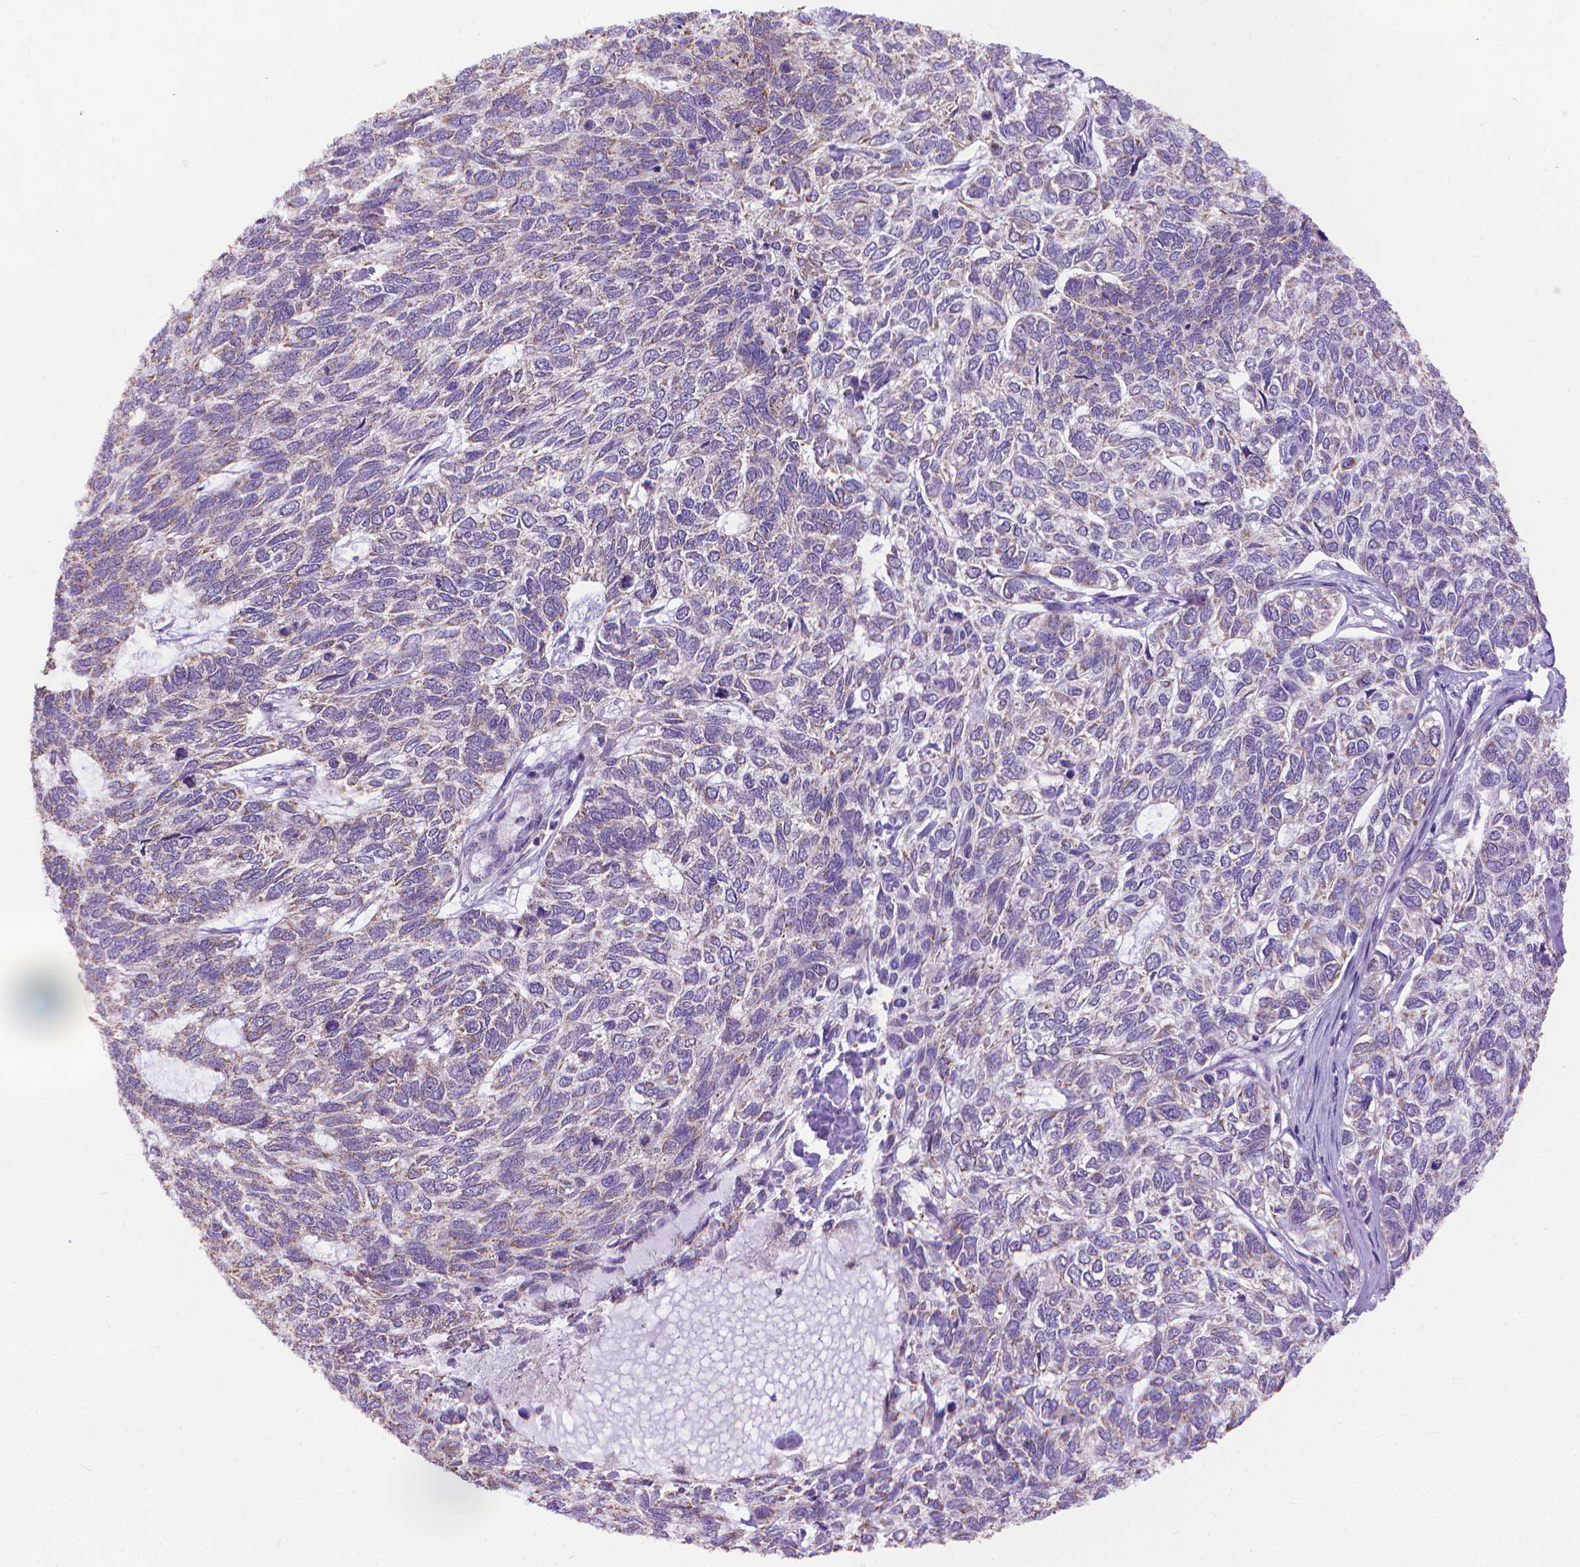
{"staining": {"intensity": "weak", "quantity": "<25%", "location": "cytoplasmic/membranous"}, "tissue": "skin cancer", "cell_type": "Tumor cells", "image_type": "cancer", "snomed": [{"axis": "morphology", "description": "Basal cell carcinoma"}, {"axis": "topography", "description": "Skin"}], "caption": "A photomicrograph of human skin cancer (basal cell carcinoma) is negative for staining in tumor cells. (DAB (3,3'-diaminobenzidine) IHC, high magnification).", "gene": "SYN1", "patient": {"sex": "female", "age": 65}}